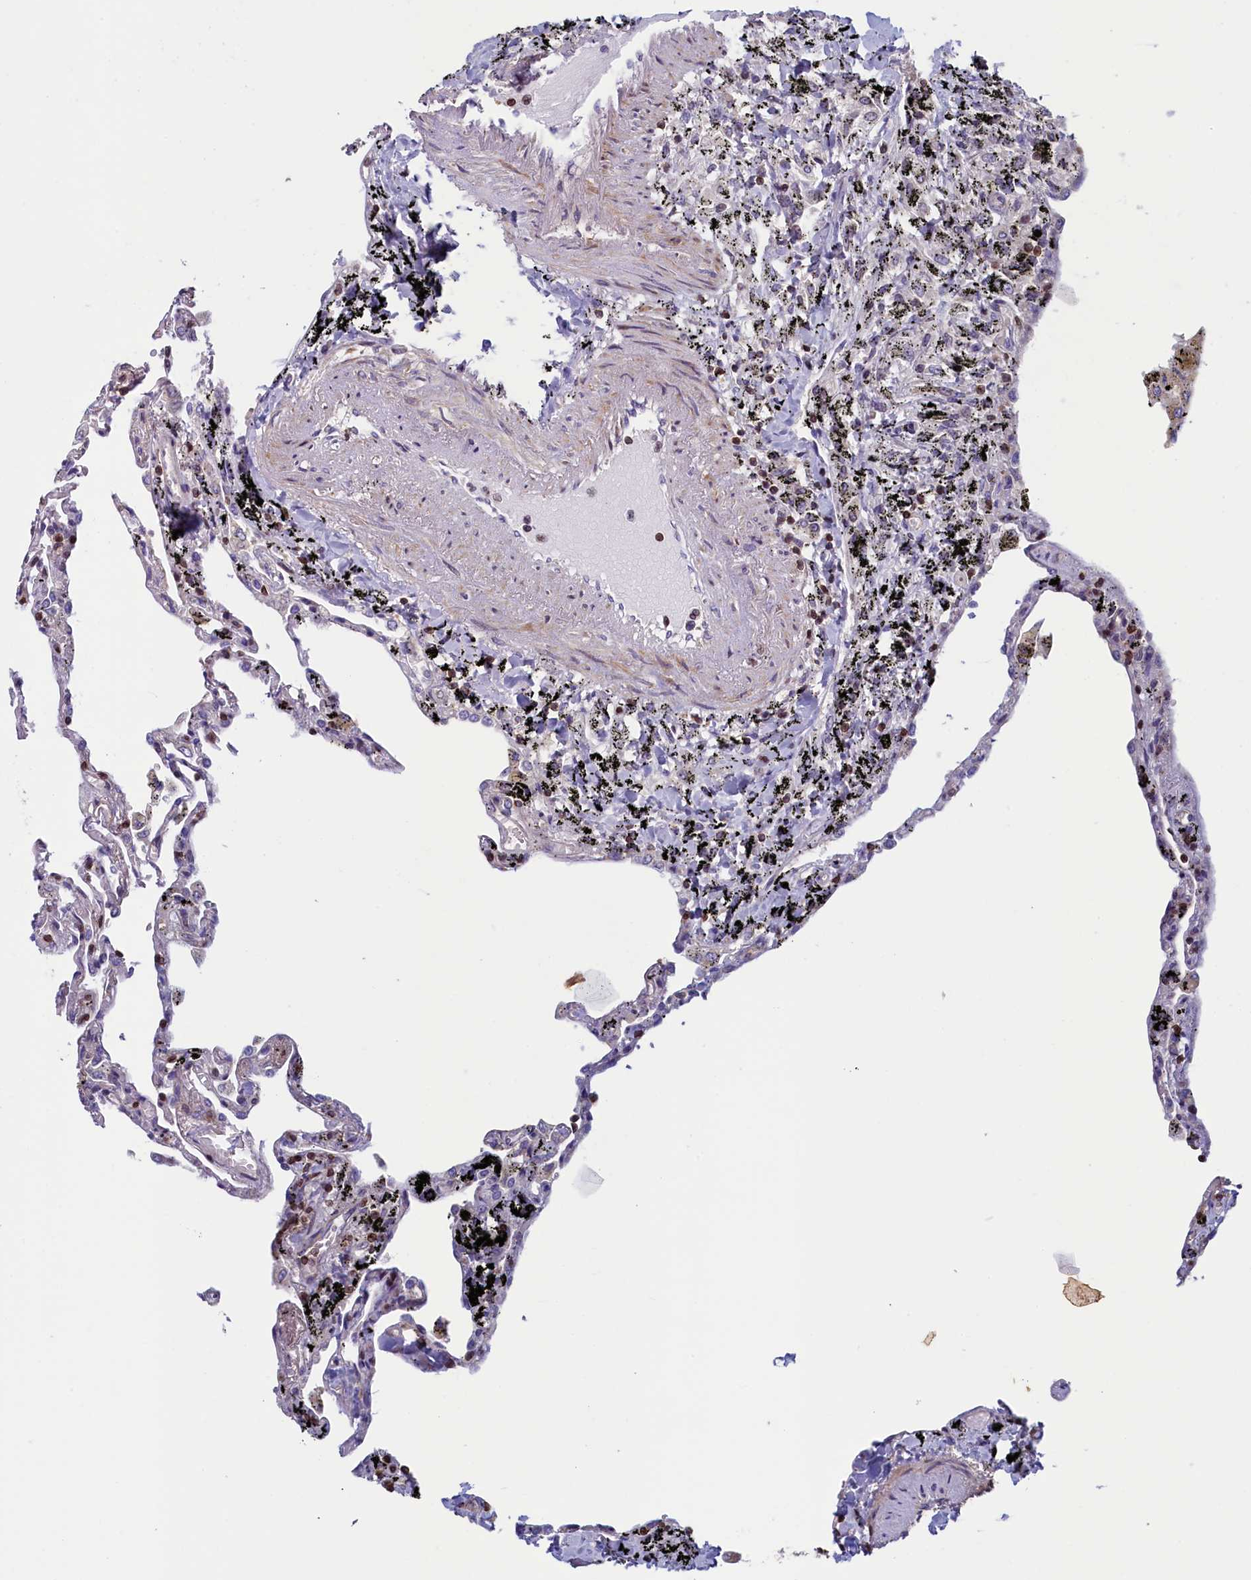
{"staining": {"intensity": "weak", "quantity": "<25%", "location": "cytoplasmic/membranous"}, "tissue": "lung", "cell_type": "Alveolar cells", "image_type": "normal", "snomed": [{"axis": "morphology", "description": "Normal tissue, NOS"}, {"axis": "topography", "description": "Lung"}], "caption": "Alveolar cells show no significant protein expression in unremarkable lung.", "gene": "TRAF3IP3", "patient": {"sex": "male", "age": 59}}